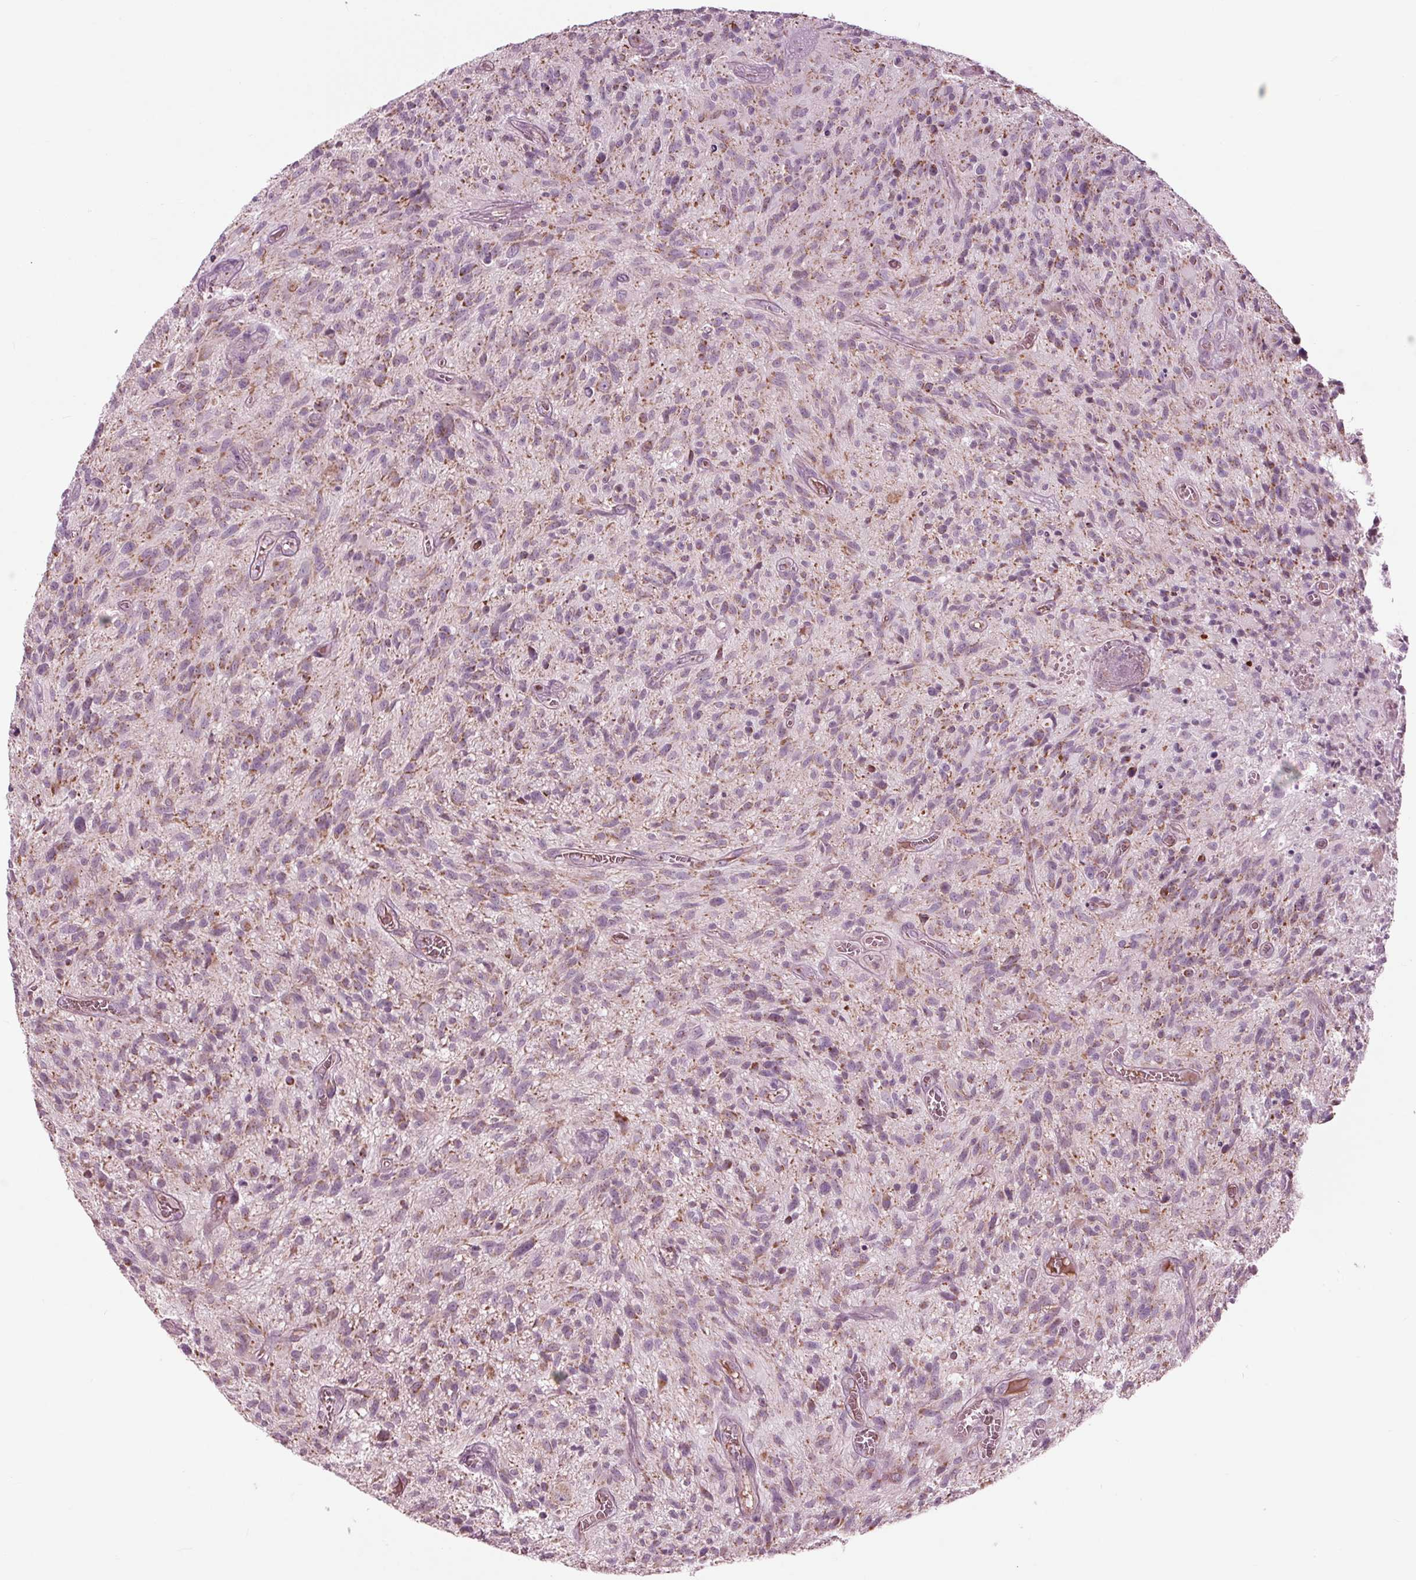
{"staining": {"intensity": "weak", "quantity": "<25%", "location": "cytoplasmic/membranous"}, "tissue": "glioma", "cell_type": "Tumor cells", "image_type": "cancer", "snomed": [{"axis": "morphology", "description": "Glioma, malignant, High grade"}, {"axis": "topography", "description": "Brain"}], "caption": "The photomicrograph shows no staining of tumor cells in glioma.", "gene": "CLN6", "patient": {"sex": "male", "age": 75}}